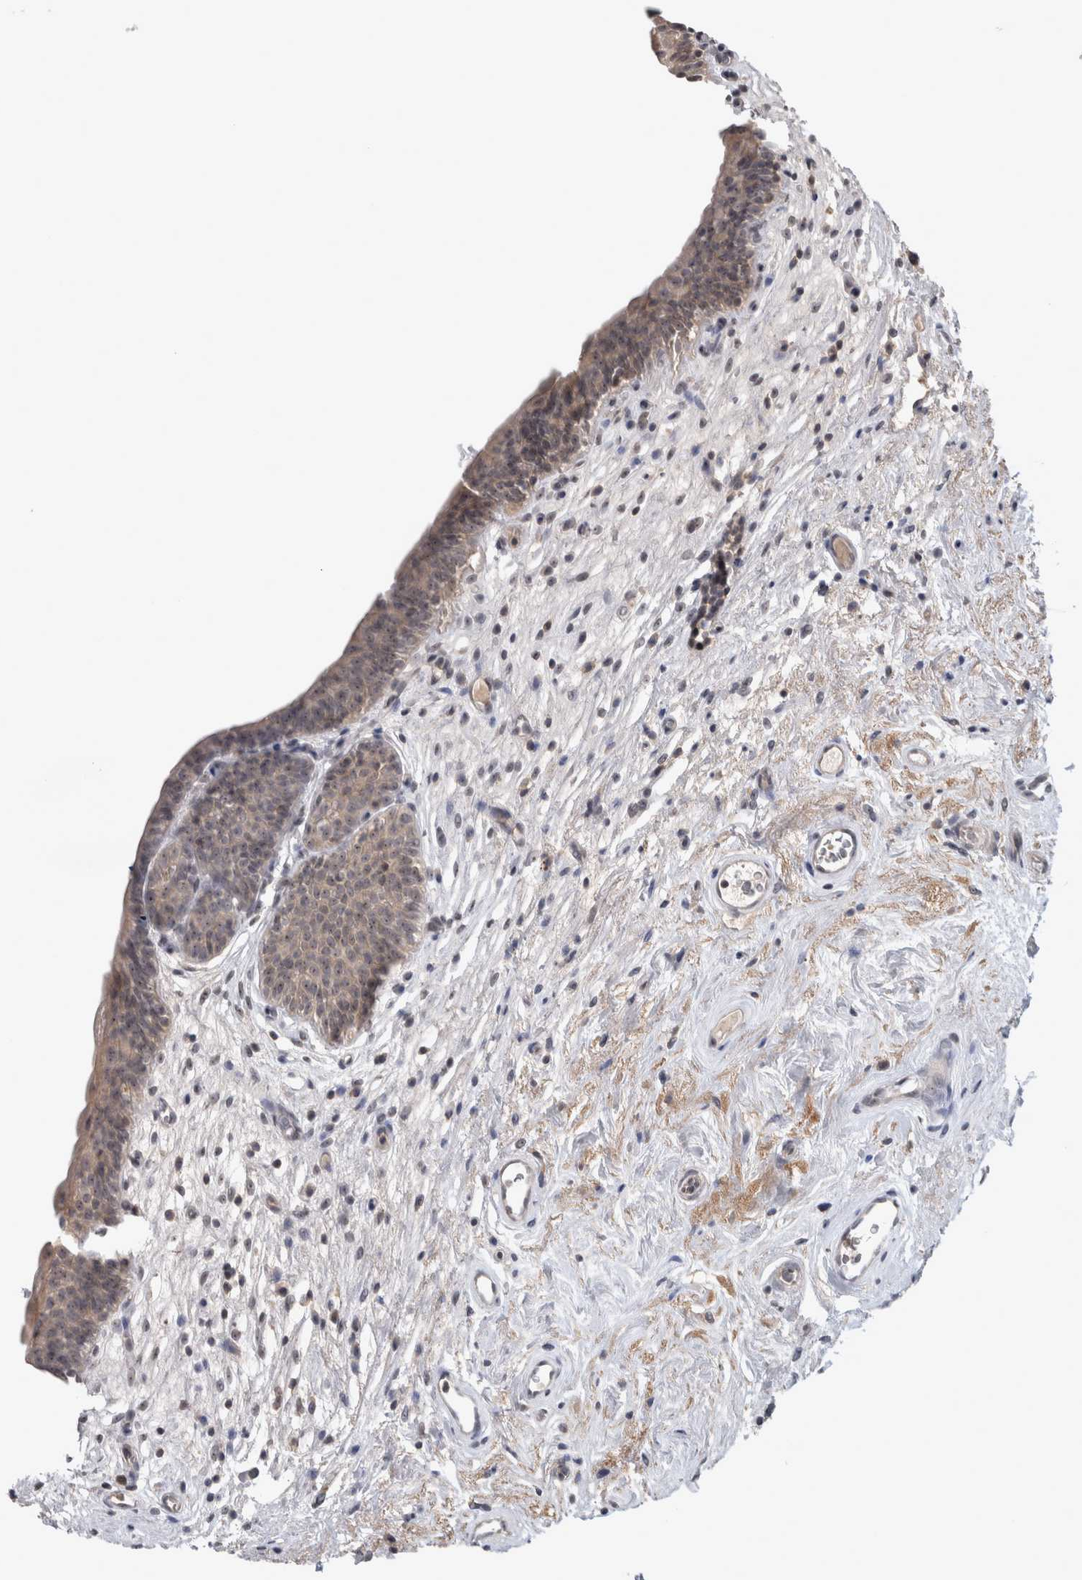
{"staining": {"intensity": "weak", "quantity": ">75%", "location": "cytoplasmic/membranous,nuclear"}, "tissue": "urinary bladder", "cell_type": "Urothelial cells", "image_type": "normal", "snomed": [{"axis": "morphology", "description": "Normal tissue, NOS"}, {"axis": "topography", "description": "Urinary bladder"}], "caption": "Immunohistochemical staining of unremarkable human urinary bladder reveals low levels of weak cytoplasmic/membranous,nuclear positivity in about >75% of urothelial cells. The protein is shown in brown color, while the nuclei are stained blue.", "gene": "RBM28", "patient": {"sex": "male", "age": 83}}